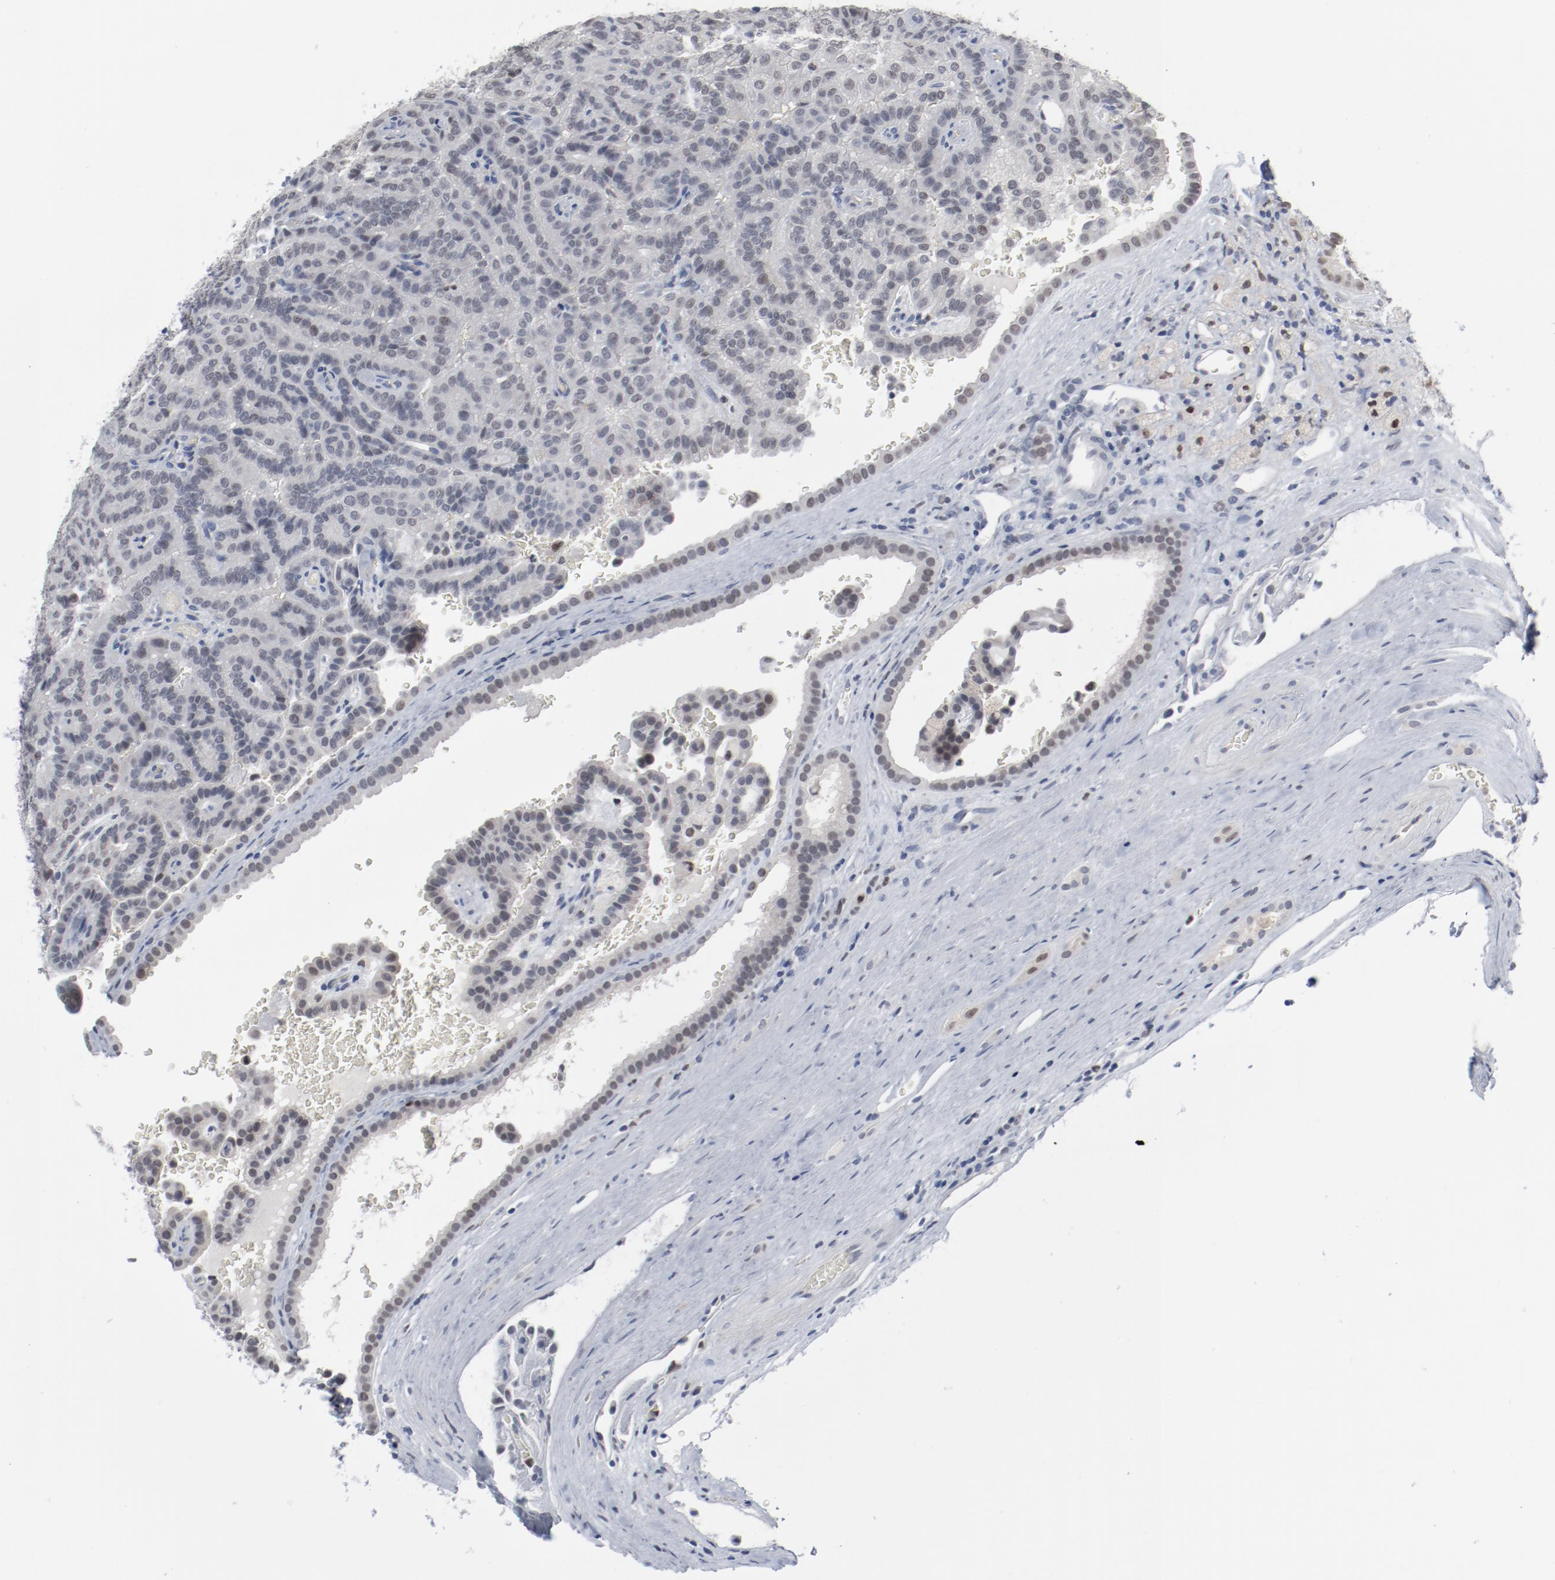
{"staining": {"intensity": "negative", "quantity": "none", "location": "none"}, "tissue": "renal cancer", "cell_type": "Tumor cells", "image_type": "cancer", "snomed": [{"axis": "morphology", "description": "Adenocarcinoma, NOS"}, {"axis": "topography", "description": "Kidney"}], "caption": "Tumor cells show no significant staining in renal cancer.", "gene": "FOXN2", "patient": {"sex": "male", "age": 61}}